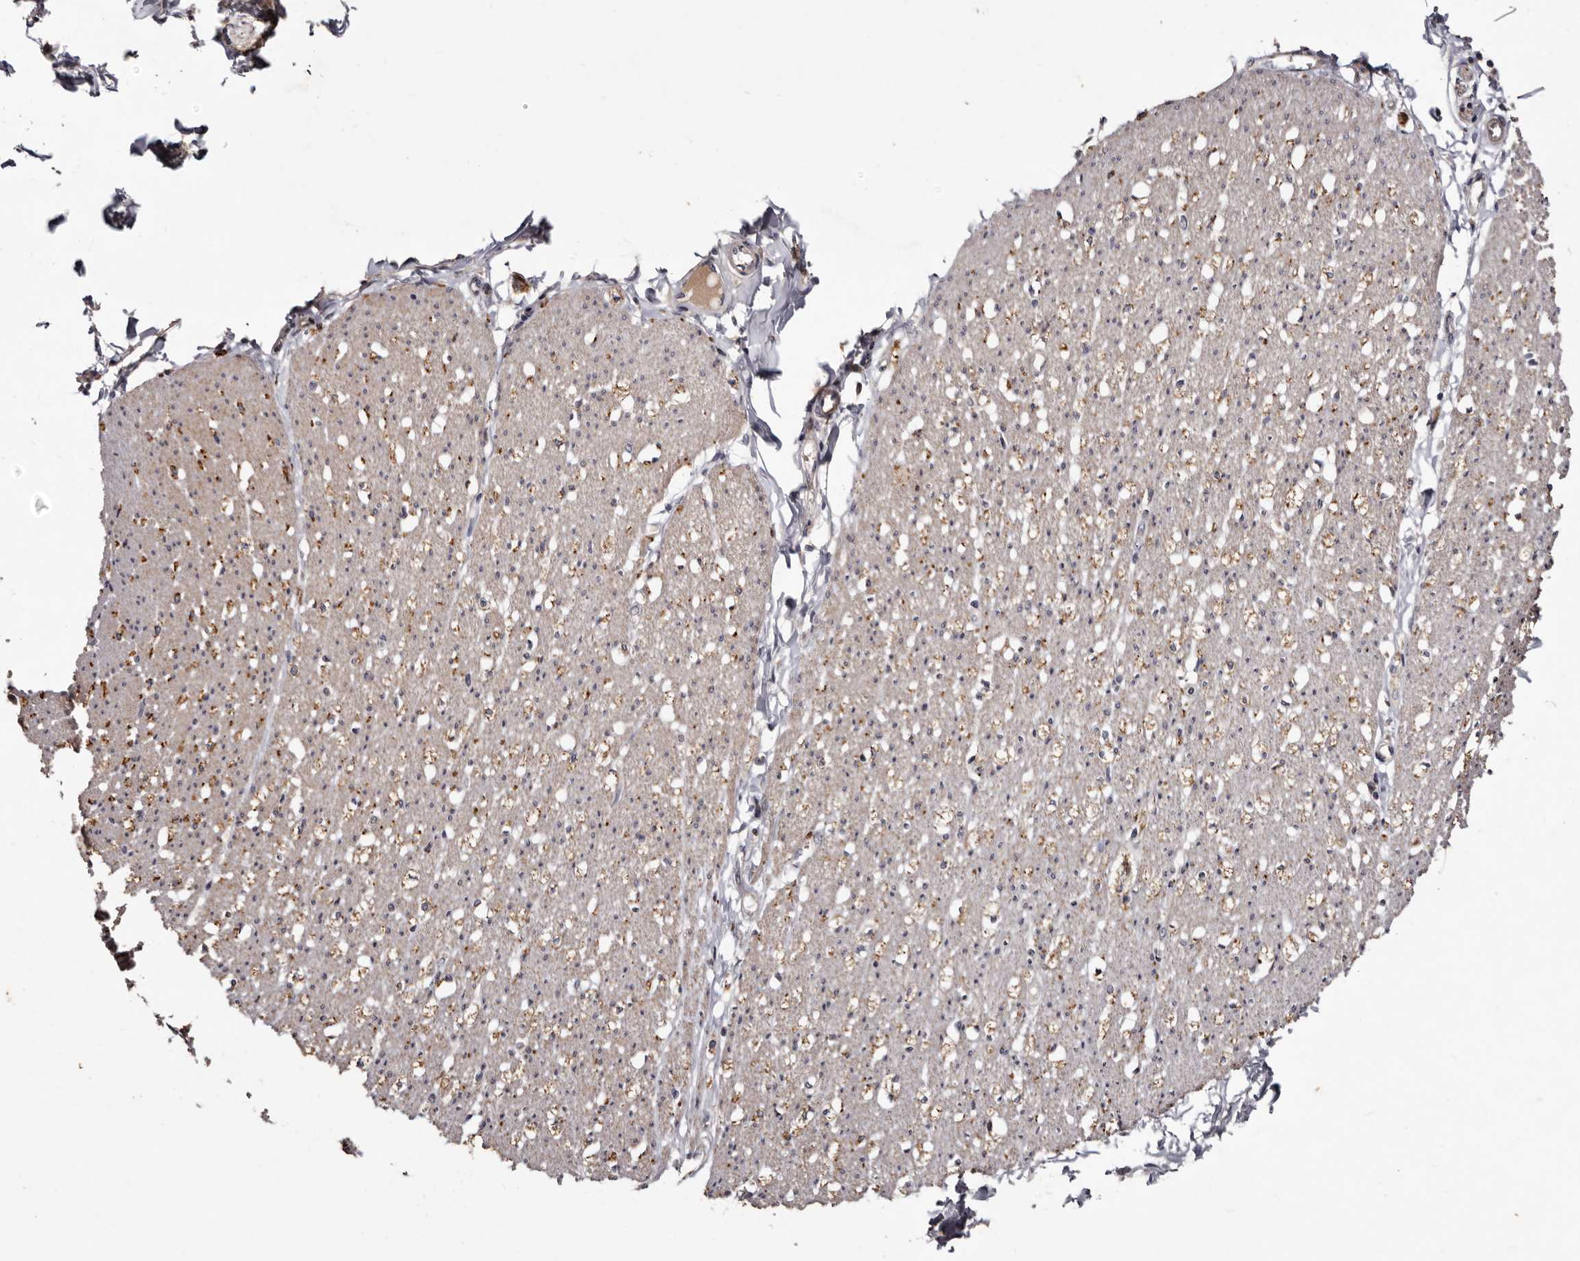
{"staining": {"intensity": "moderate", "quantity": "25%-75%", "location": "cytoplasmic/membranous"}, "tissue": "smooth muscle", "cell_type": "Smooth muscle cells", "image_type": "normal", "snomed": [{"axis": "morphology", "description": "Normal tissue, NOS"}, {"axis": "morphology", "description": "Adenocarcinoma, NOS"}, {"axis": "topography", "description": "Colon"}, {"axis": "topography", "description": "Peripheral nerve tissue"}], "caption": "This is a photomicrograph of immunohistochemistry (IHC) staining of unremarkable smooth muscle, which shows moderate expression in the cytoplasmic/membranous of smooth muscle cells.", "gene": "LANCL2", "patient": {"sex": "male", "age": 14}}